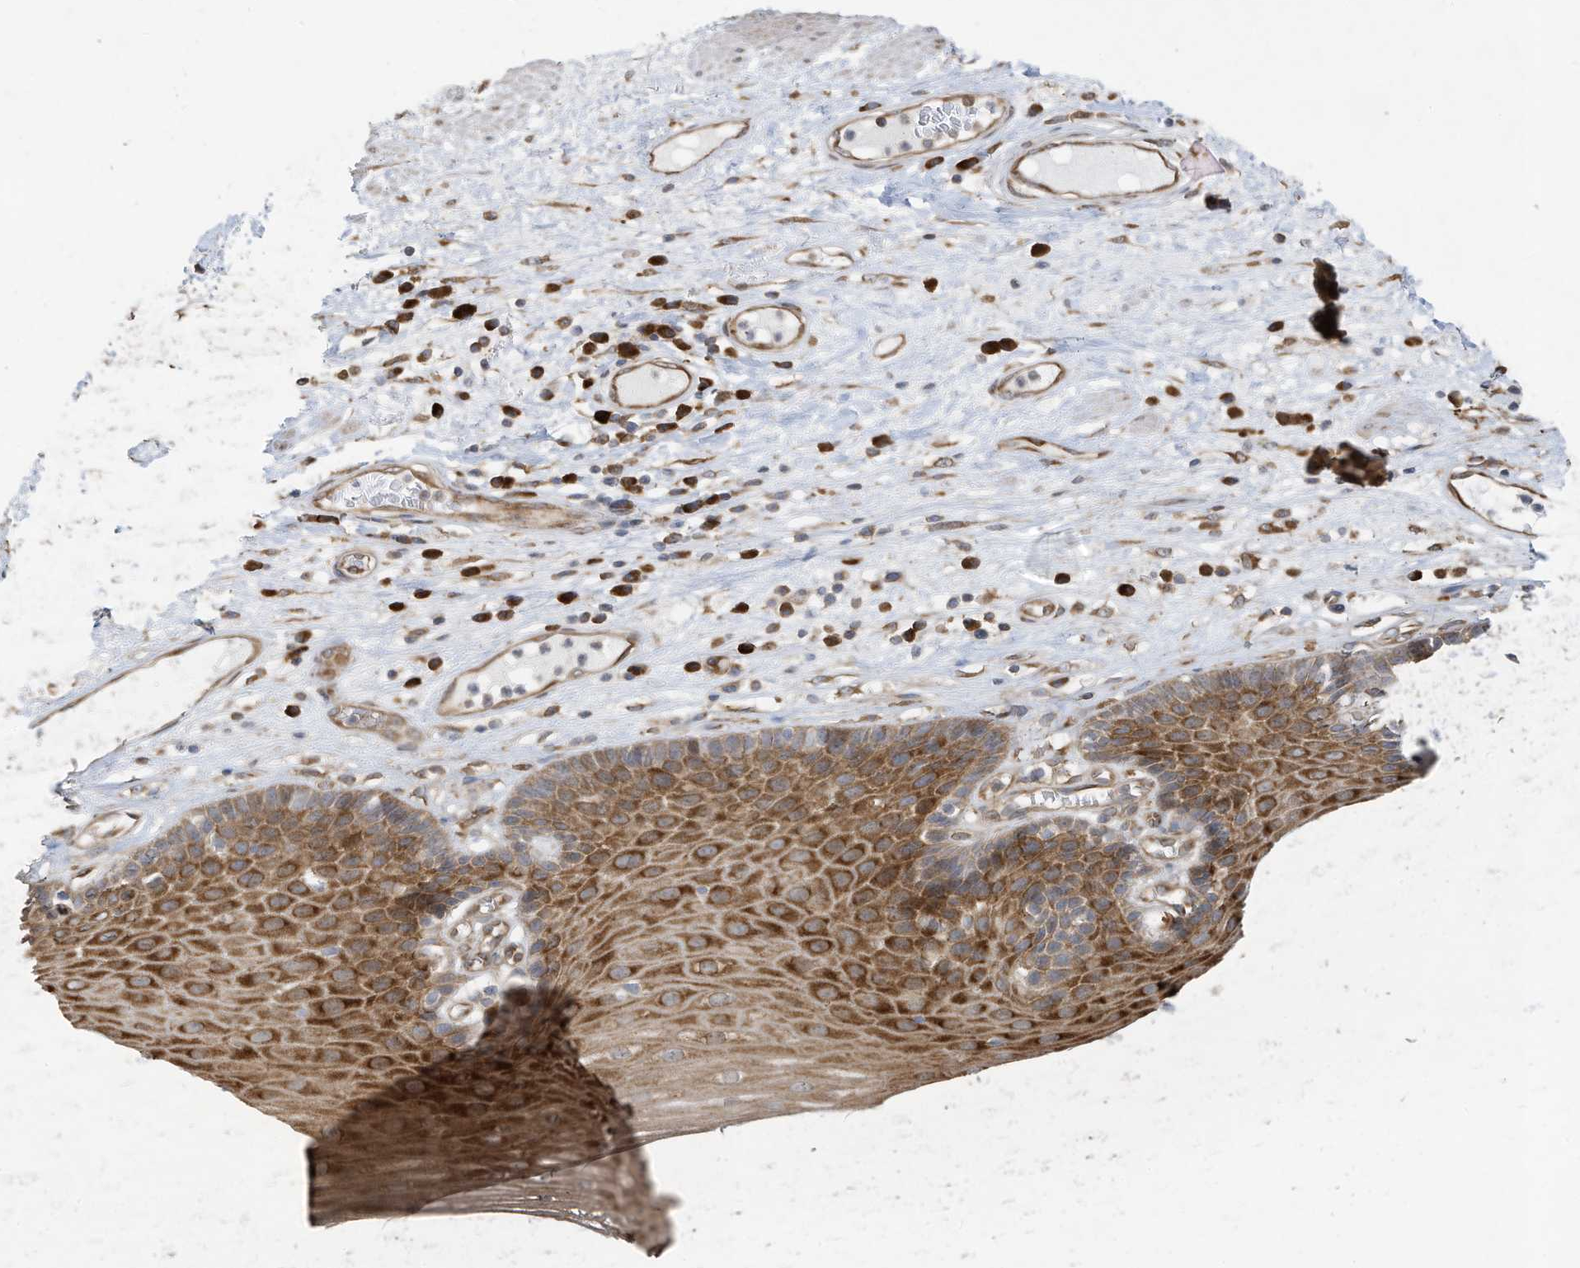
{"staining": {"intensity": "moderate", "quantity": ">75%", "location": "cytoplasmic/membranous"}, "tissue": "esophagus", "cell_type": "Squamous epithelial cells", "image_type": "normal", "snomed": [{"axis": "morphology", "description": "Normal tissue, NOS"}, {"axis": "topography", "description": "Esophagus"}], "caption": "Squamous epithelial cells exhibit medium levels of moderate cytoplasmic/membranous staining in approximately >75% of cells in normal human esophagus.", "gene": "USE1", "patient": {"sex": "male", "age": 62}}